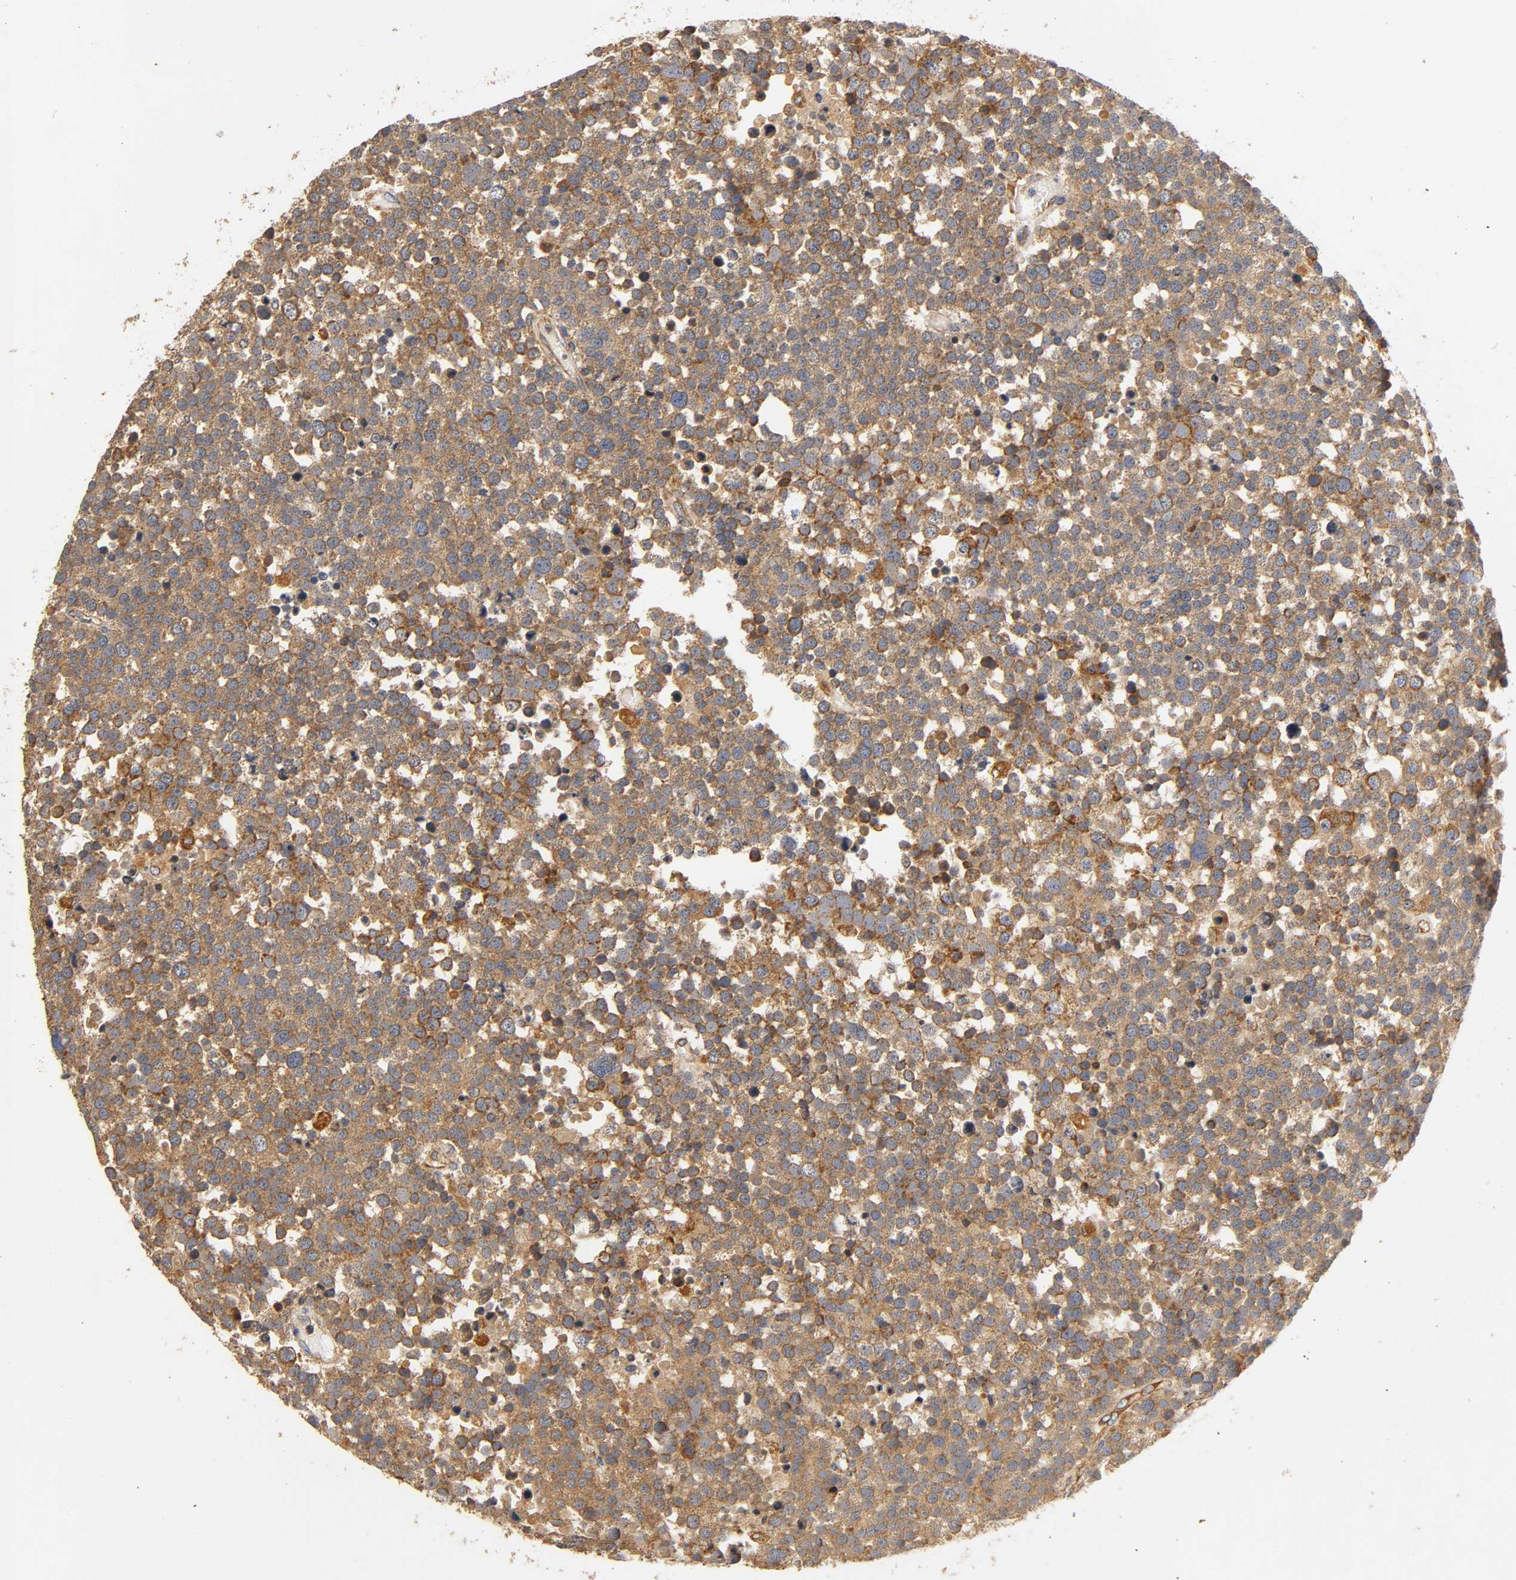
{"staining": {"intensity": "strong", "quantity": ">75%", "location": "cytoplasmic/membranous"}, "tissue": "testis cancer", "cell_type": "Tumor cells", "image_type": "cancer", "snomed": [{"axis": "morphology", "description": "Seminoma, NOS"}, {"axis": "topography", "description": "Testis"}], "caption": "This micrograph exhibits IHC staining of seminoma (testis), with high strong cytoplasmic/membranous staining in about >75% of tumor cells.", "gene": "SCAP", "patient": {"sex": "male", "age": 71}}